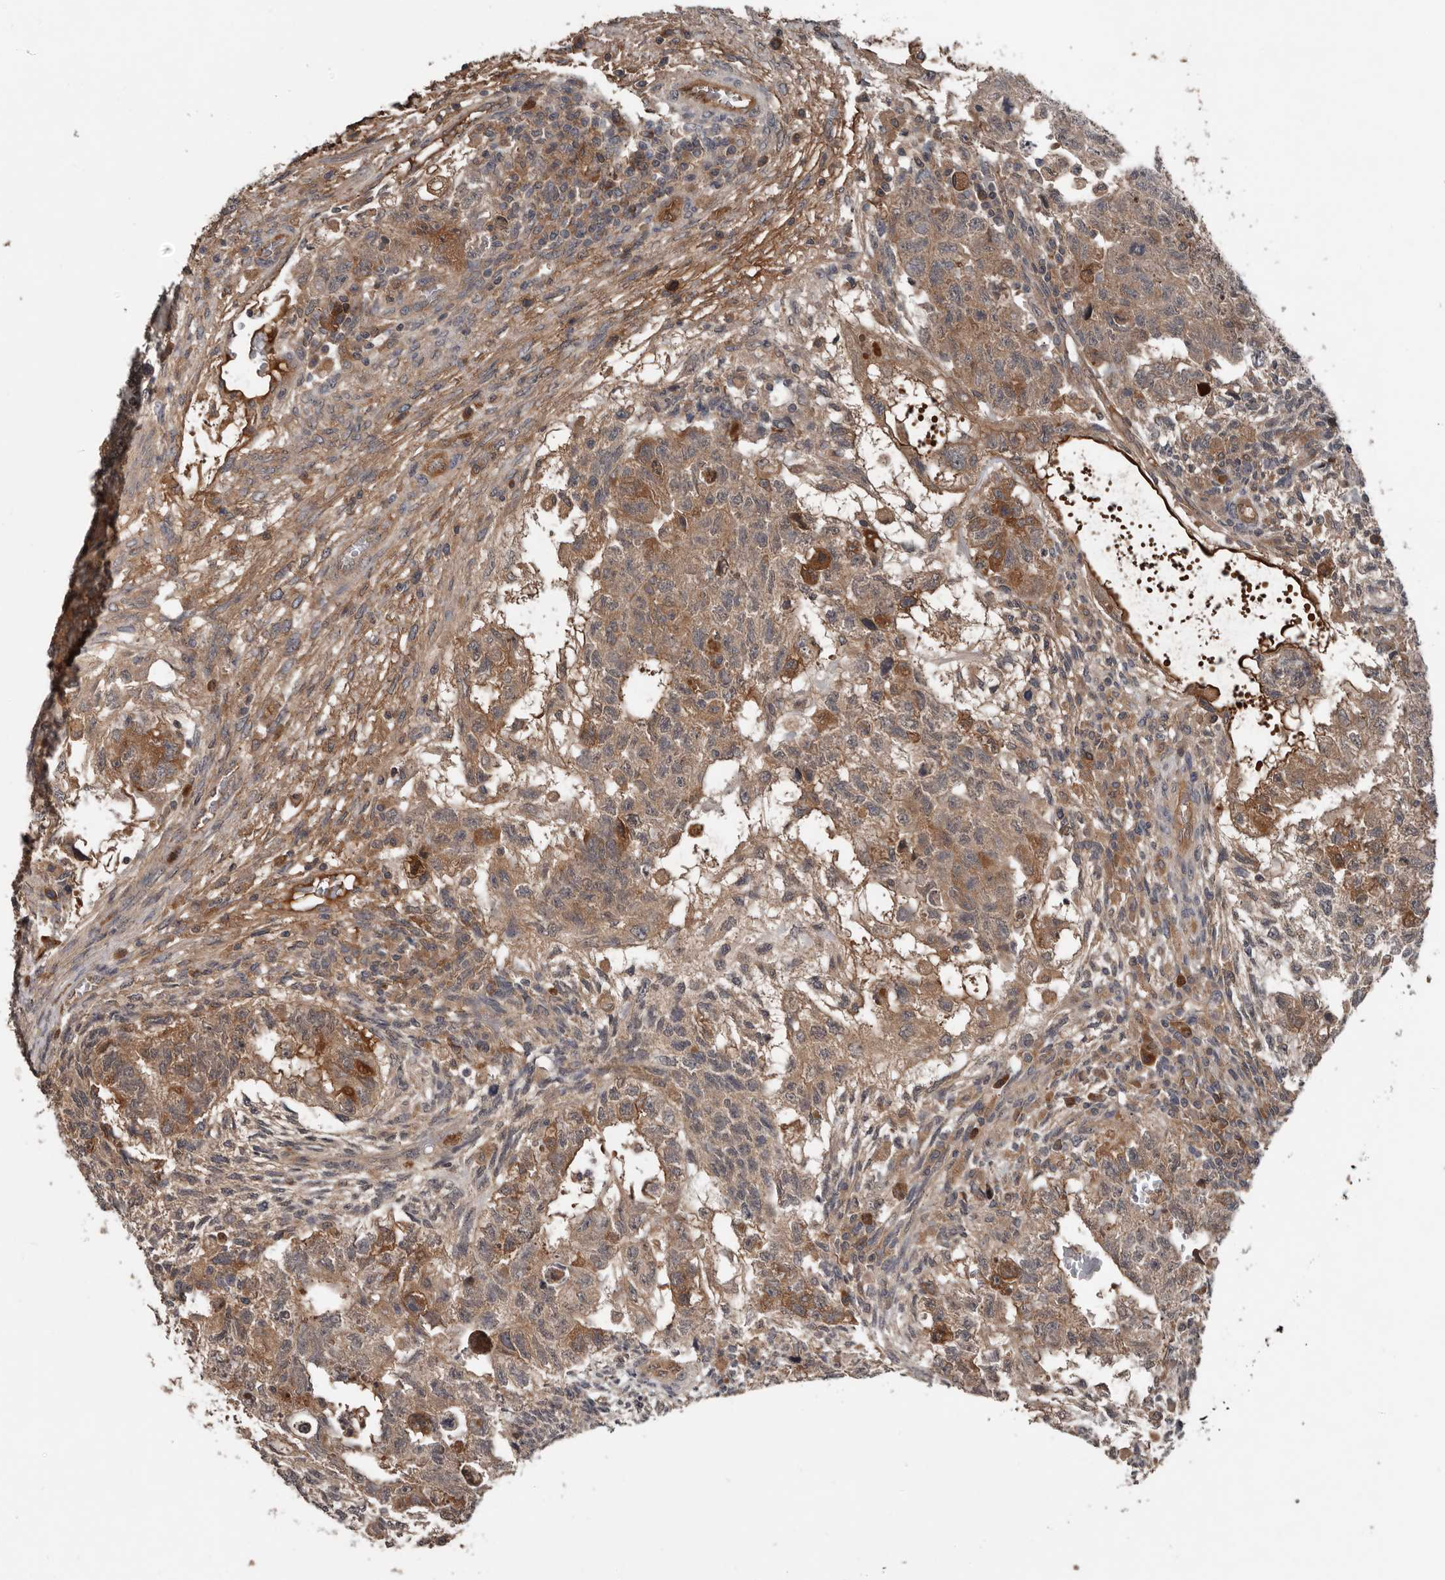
{"staining": {"intensity": "moderate", "quantity": ">75%", "location": "cytoplasmic/membranous"}, "tissue": "testis cancer", "cell_type": "Tumor cells", "image_type": "cancer", "snomed": [{"axis": "morphology", "description": "Normal tissue, NOS"}, {"axis": "morphology", "description": "Carcinoma, Embryonal, NOS"}, {"axis": "topography", "description": "Testis"}], "caption": "Tumor cells display moderate cytoplasmic/membranous expression in approximately >75% of cells in testis cancer.", "gene": "DNAJB4", "patient": {"sex": "male", "age": 36}}